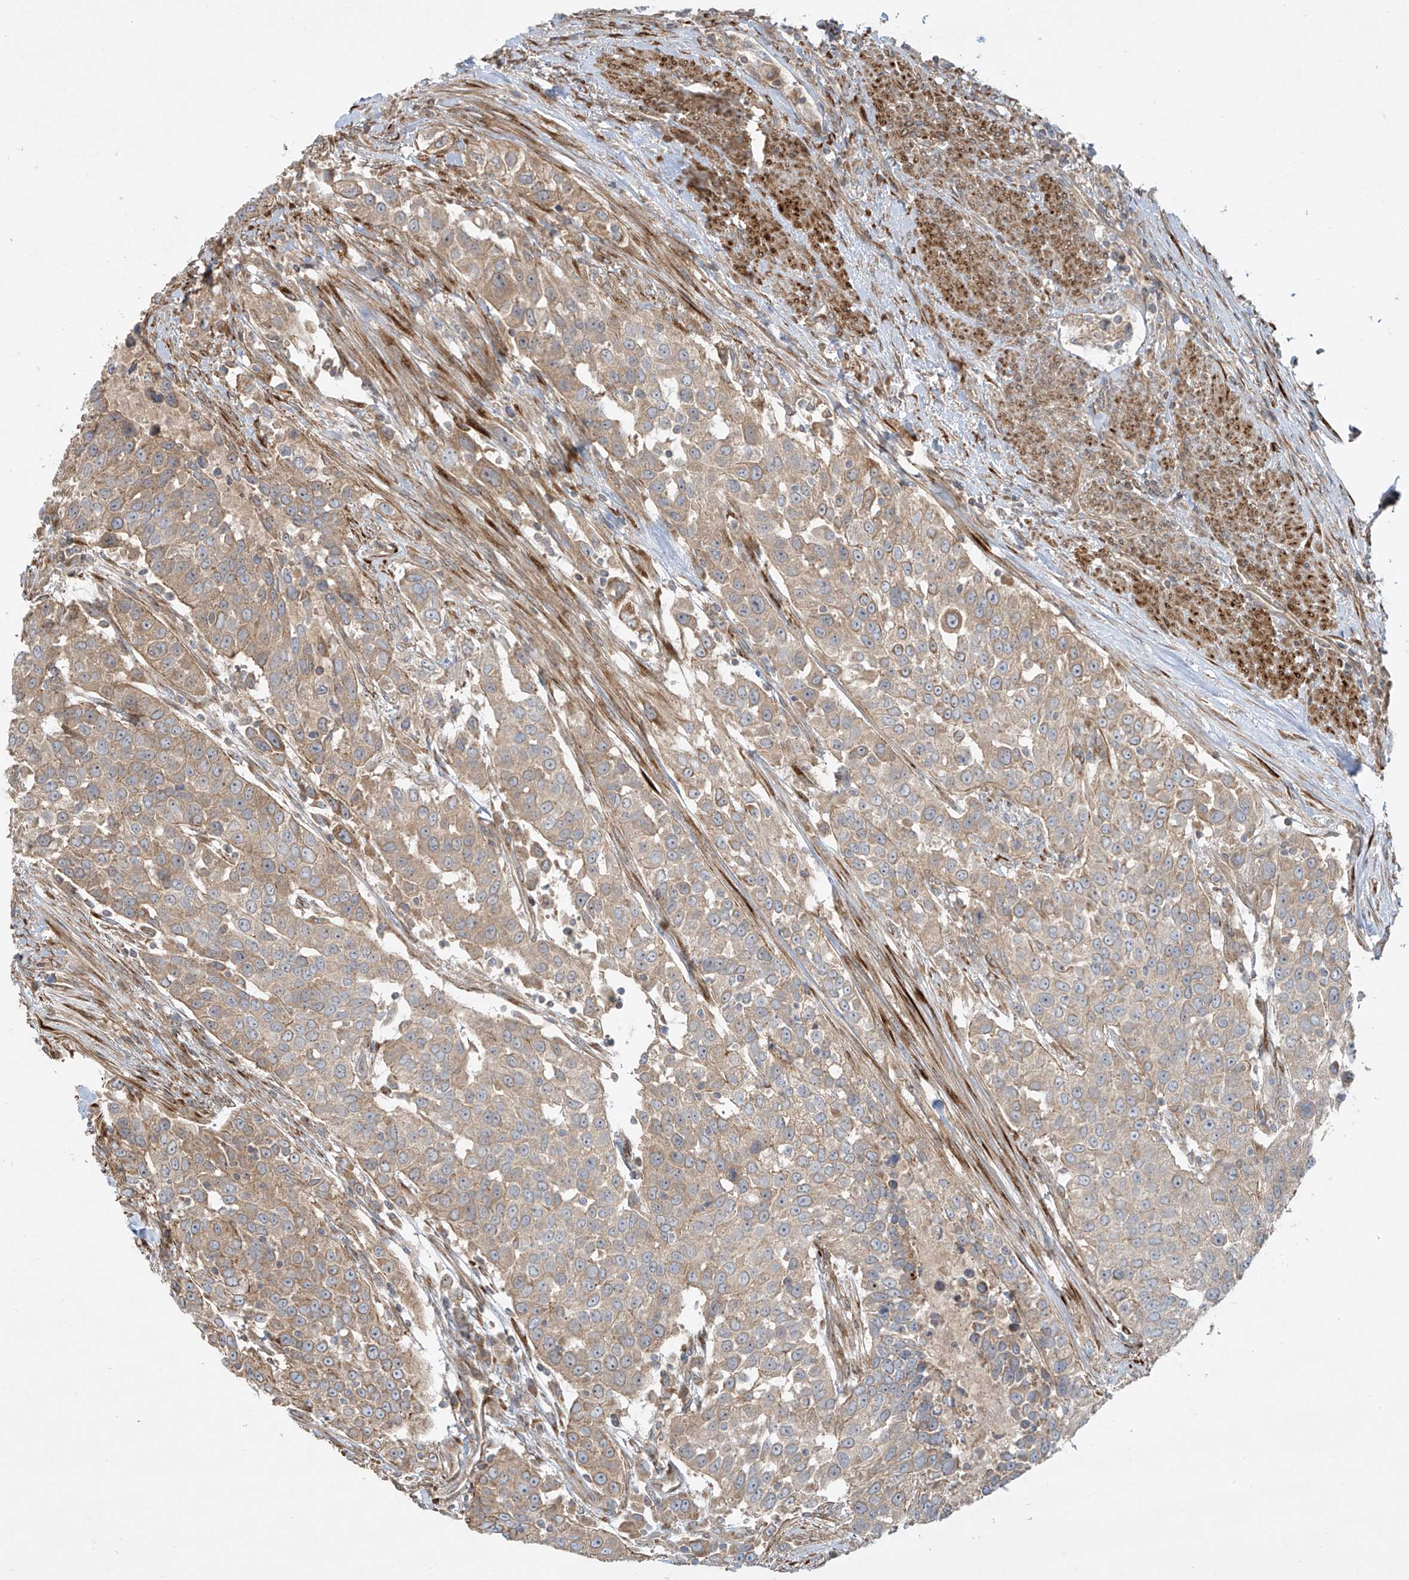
{"staining": {"intensity": "moderate", "quantity": "25%-75%", "location": "cytoplasmic/membranous"}, "tissue": "urothelial cancer", "cell_type": "Tumor cells", "image_type": "cancer", "snomed": [{"axis": "morphology", "description": "Urothelial carcinoma, High grade"}, {"axis": "topography", "description": "Urinary bladder"}], "caption": "High-grade urothelial carcinoma stained for a protein reveals moderate cytoplasmic/membranous positivity in tumor cells.", "gene": "DDIT4", "patient": {"sex": "female", "age": 80}}